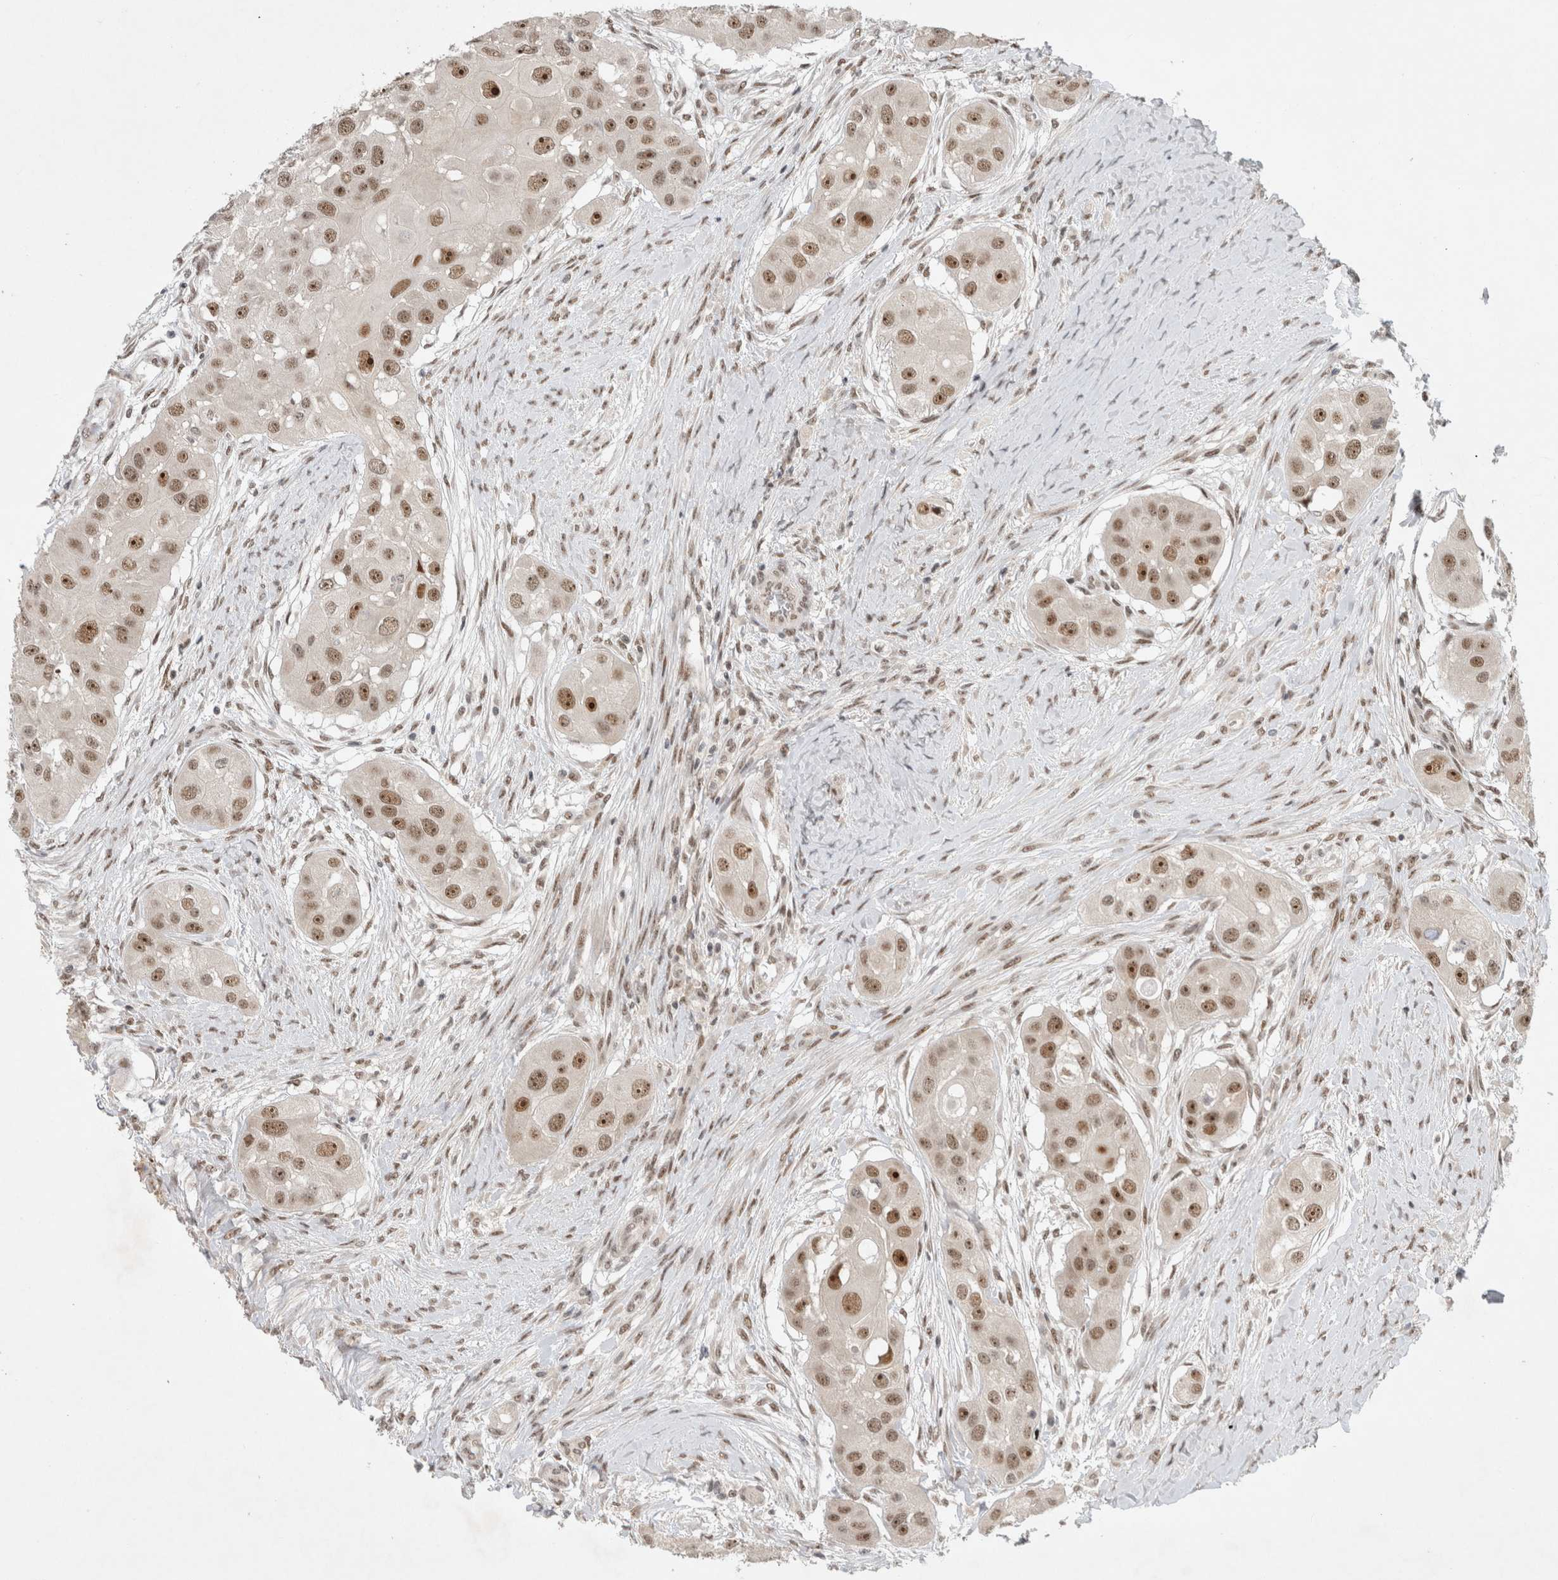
{"staining": {"intensity": "moderate", "quantity": ">75%", "location": "nuclear"}, "tissue": "head and neck cancer", "cell_type": "Tumor cells", "image_type": "cancer", "snomed": [{"axis": "morphology", "description": "Normal tissue, NOS"}, {"axis": "morphology", "description": "Squamous cell carcinoma, NOS"}, {"axis": "topography", "description": "Skeletal muscle"}, {"axis": "topography", "description": "Head-Neck"}], "caption": "Protein expression analysis of squamous cell carcinoma (head and neck) displays moderate nuclear staining in approximately >75% of tumor cells.", "gene": "HESX1", "patient": {"sex": "male", "age": 51}}